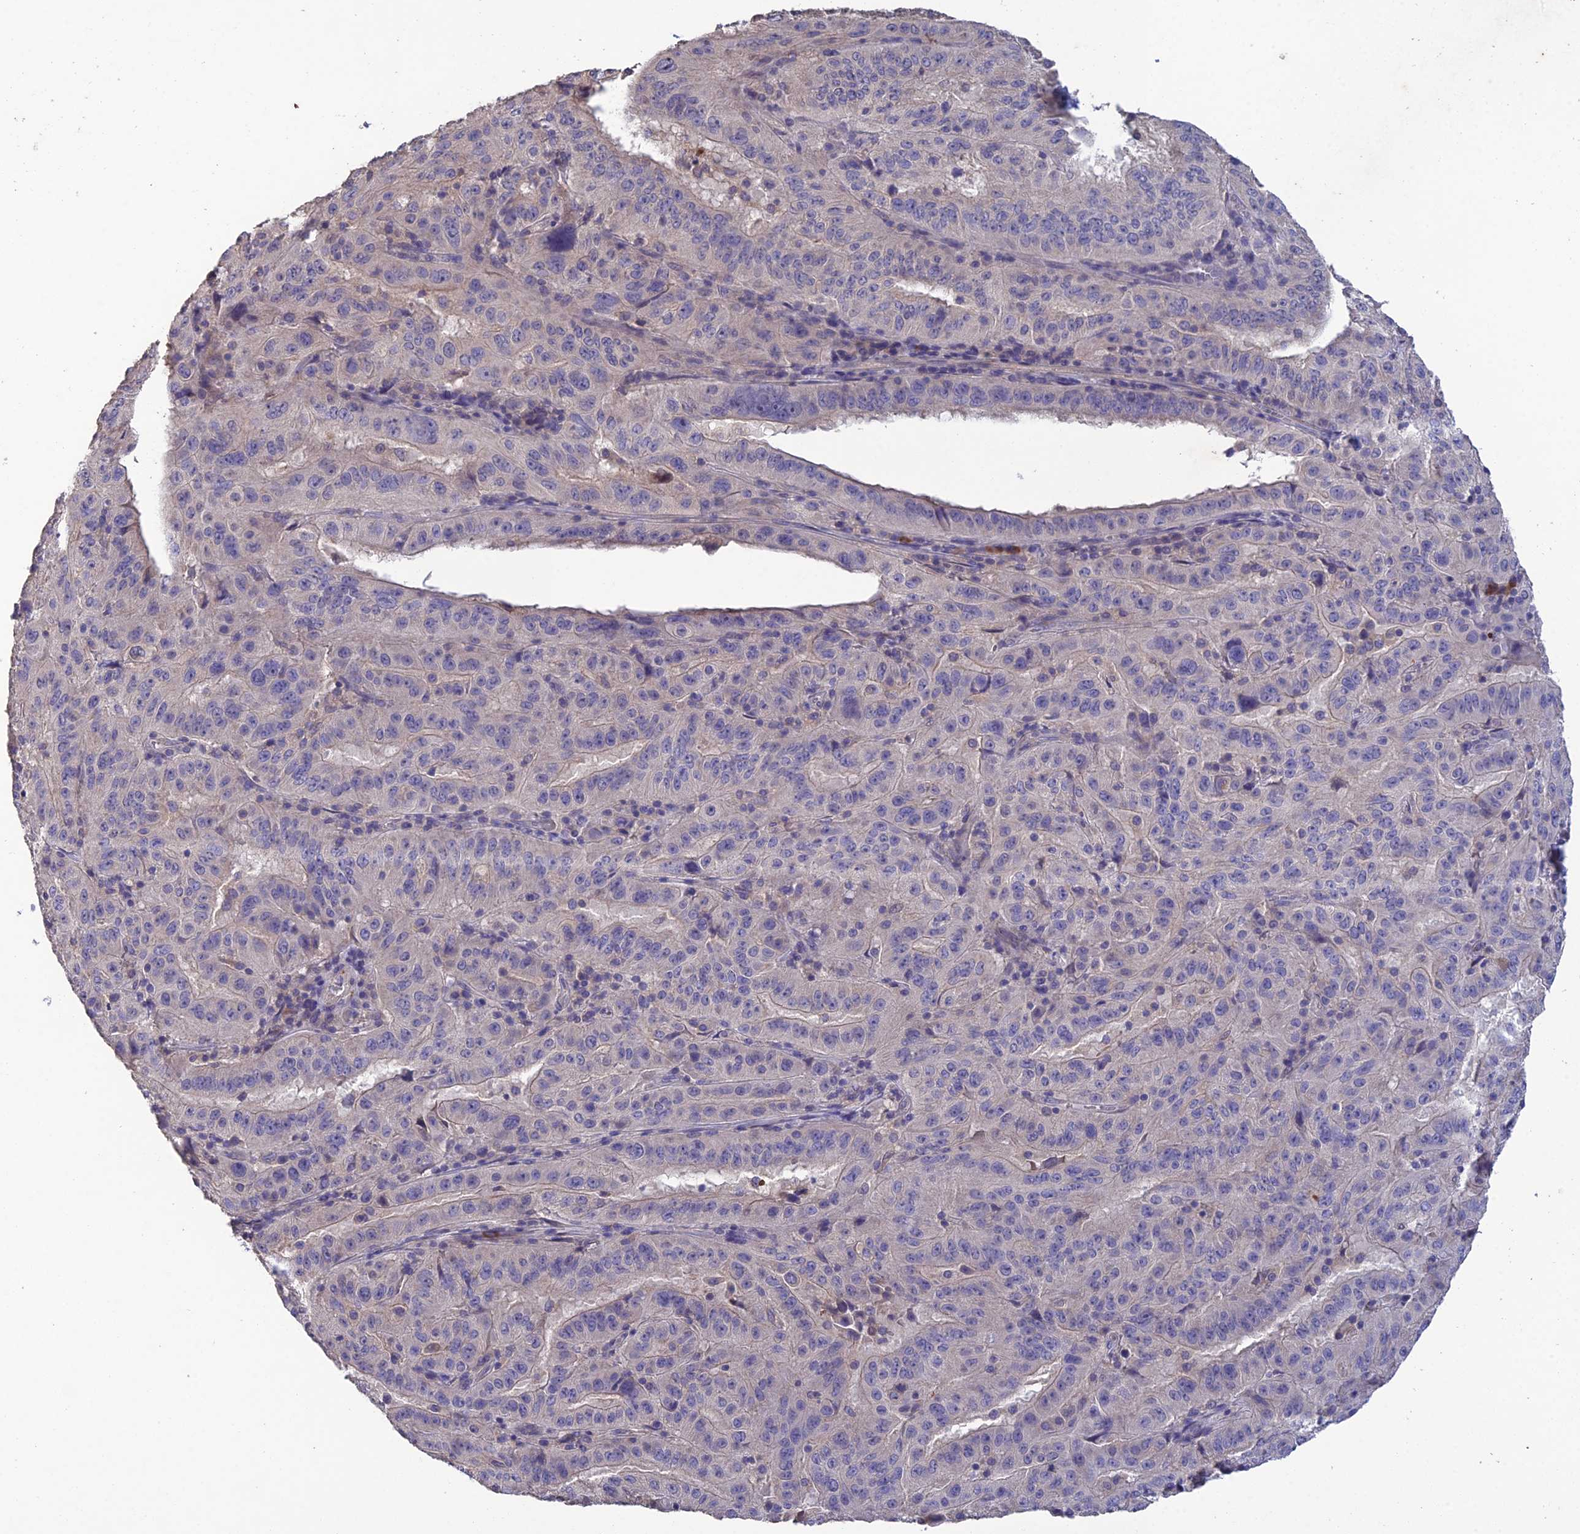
{"staining": {"intensity": "negative", "quantity": "none", "location": "none"}, "tissue": "pancreatic cancer", "cell_type": "Tumor cells", "image_type": "cancer", "snomed": [{"axis": "morphology", "description": "Adenocarcinoma, NOS"}, {"axis": "topography", "description": "Pancreas"}], "caption": "Pancreatic cancer (adenocarcinoma) was stained to show a protein in brown. There is no significant expression in tumor cells.", "gene": "SLC39A13", "patient": {"sex": "male", "age": 63}}